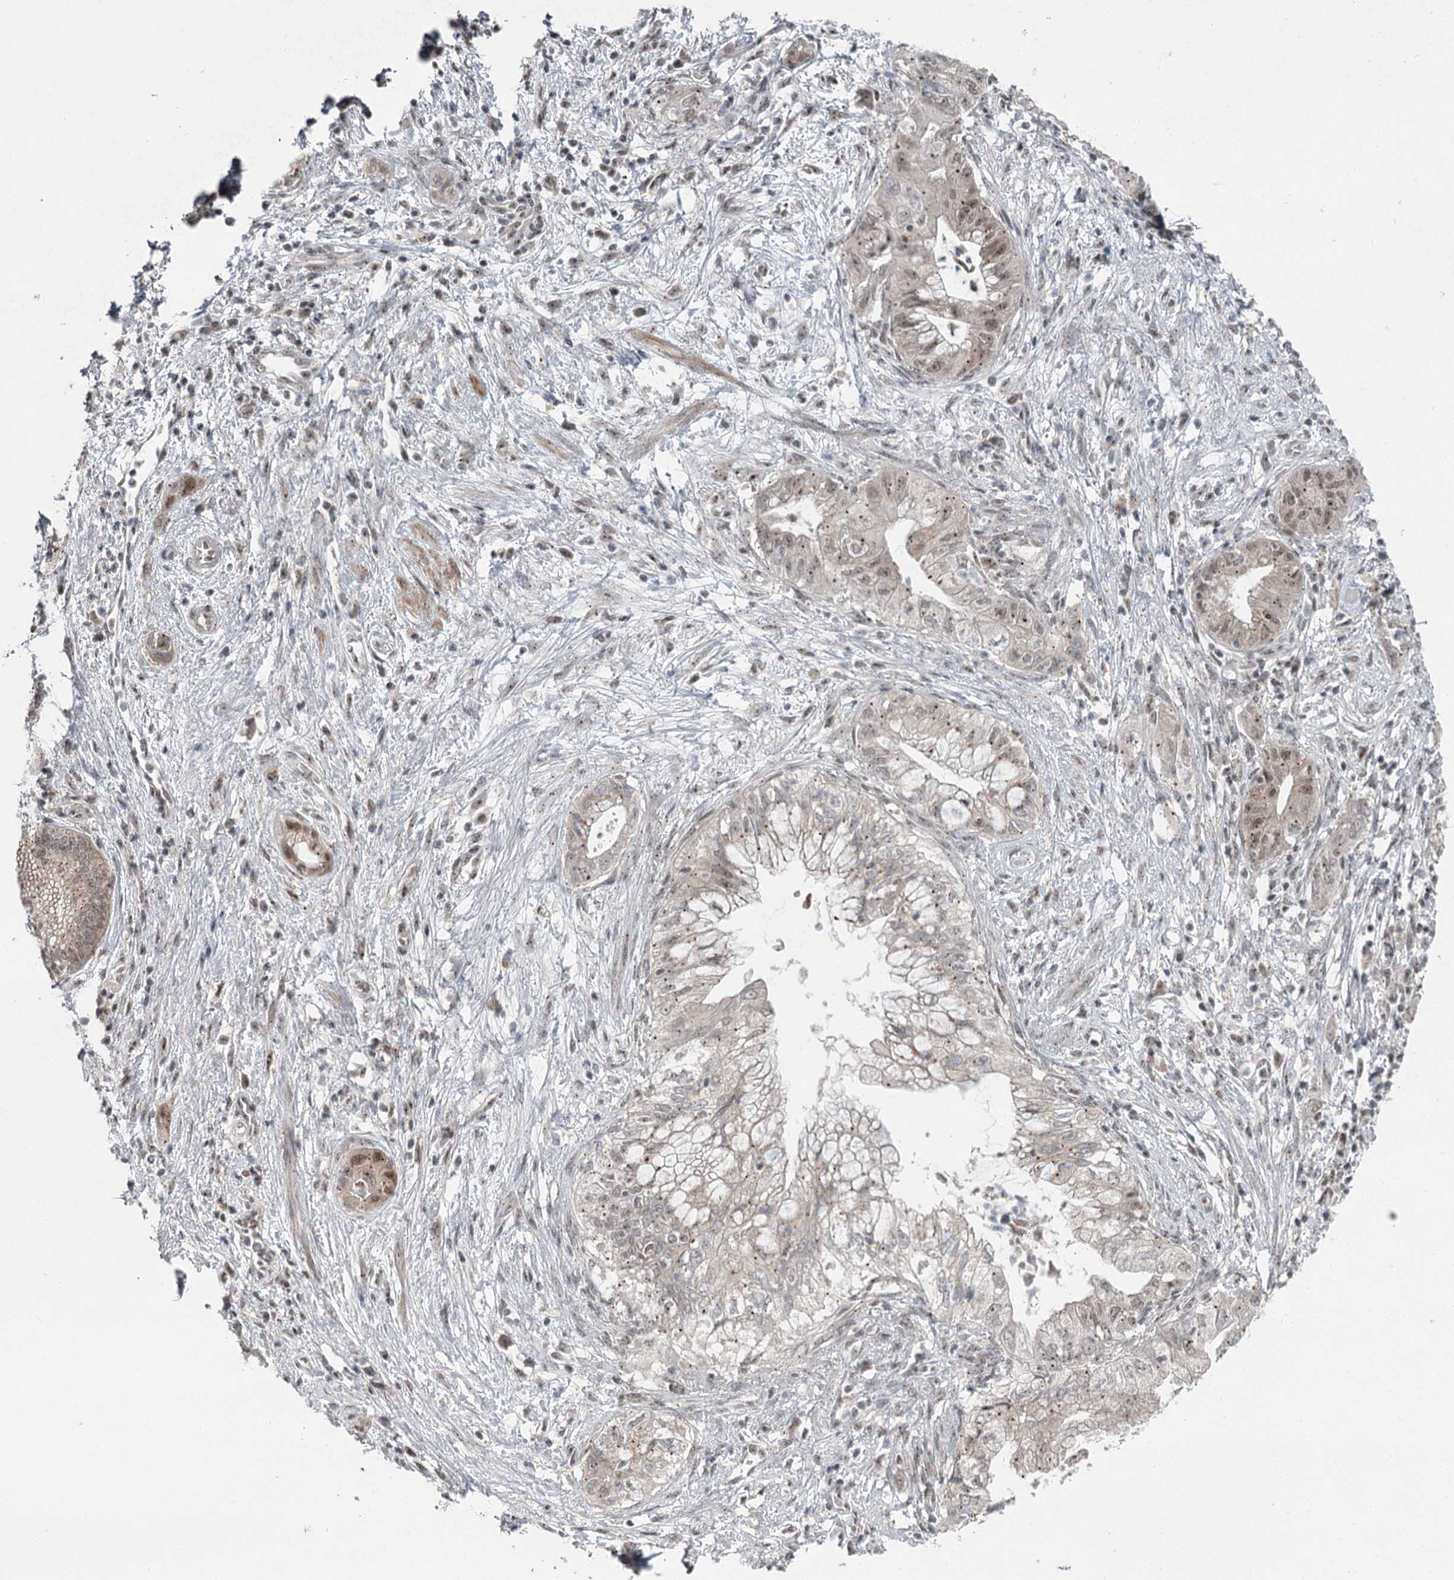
{"staining": {"intensity": "moderate", "quantity": "25%-75%", "location": "nuclear"}, "tissue": "pancreatic cancer", "cell_type": "Tumor cells", "image_type": "cancer", "snomed": [{"axis": "morphology", "description": "Adenocarcinoma, NOS"}, {"axis": "topography", "description": "Pancreas"}], "caption": "IHC photomicrograph of neoplastic tissue: human adenocarcinoma (pancreatic) stained using IHC exhibits medium levels of moderate protein expression localized specifically in the nuclear of tumor cells, appearing as a nuclear brown color.", "gene": "EXOSC1", "patient": {"sex": "female", "age": 73}}